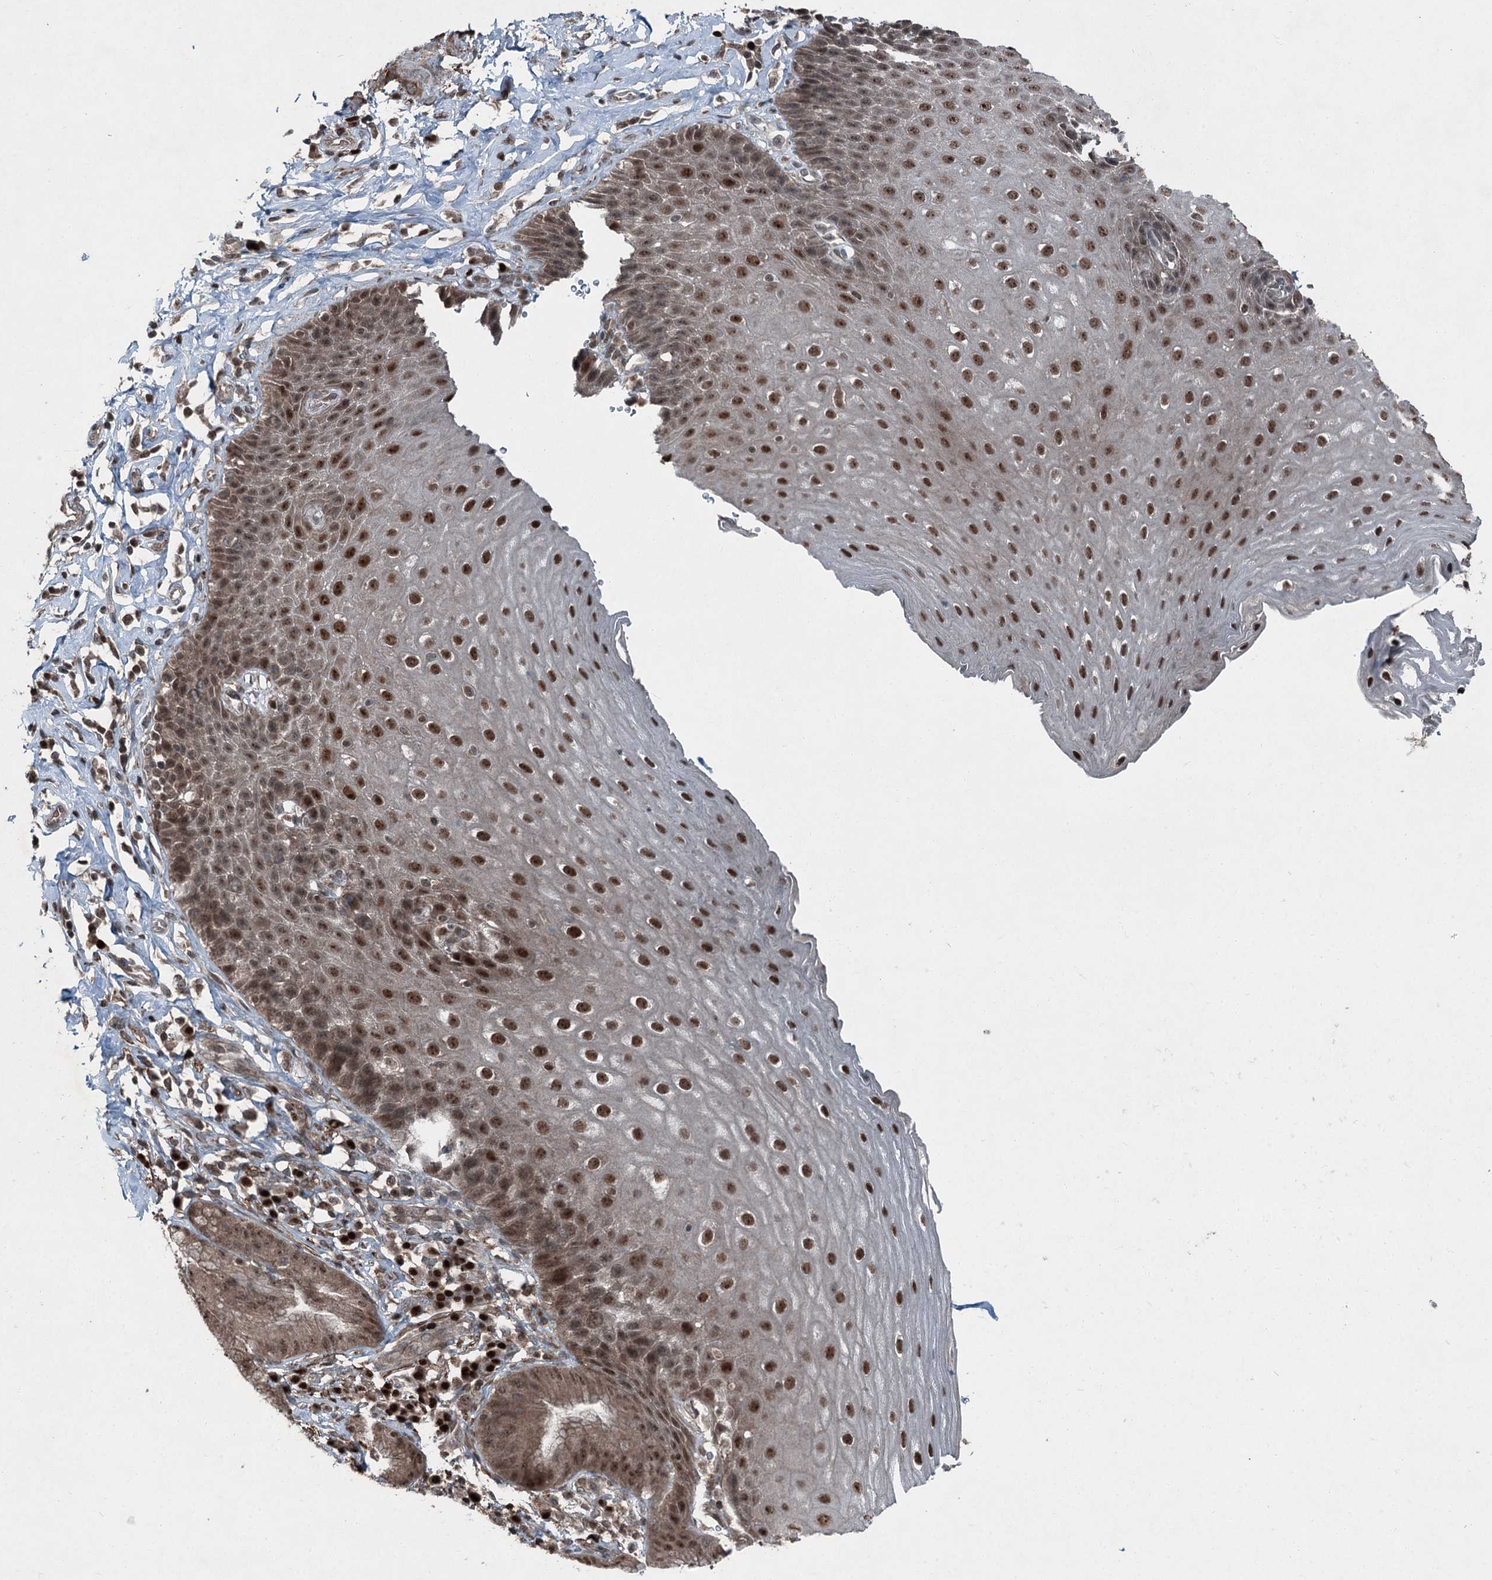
{"staining": {"intensity": "moderate", "quantity": ">75%", "location": "cytoplasmic/membranous,nuclear"}, "tissue": "esophagus", "cell_type": "Squamous epithelial cells", "image_type": "normal", "snomed": [{"axis": "morphology", "description": "Normal tissue, NOS"}, {"axis": "topography", "description": "Esophagus"}], "caption": "DAB immunohistochemical staining of normal esophagus exhibits moderate cytoplasmic/membranous,nuclear protein expression in about >75% of squamous epithelial cells. Immunohistochemistry (ihc) stains the protein in brown and the nuclei are stained blue.", "gene": "BORCS7", "patient": {"sex": "female", "age": 61}}